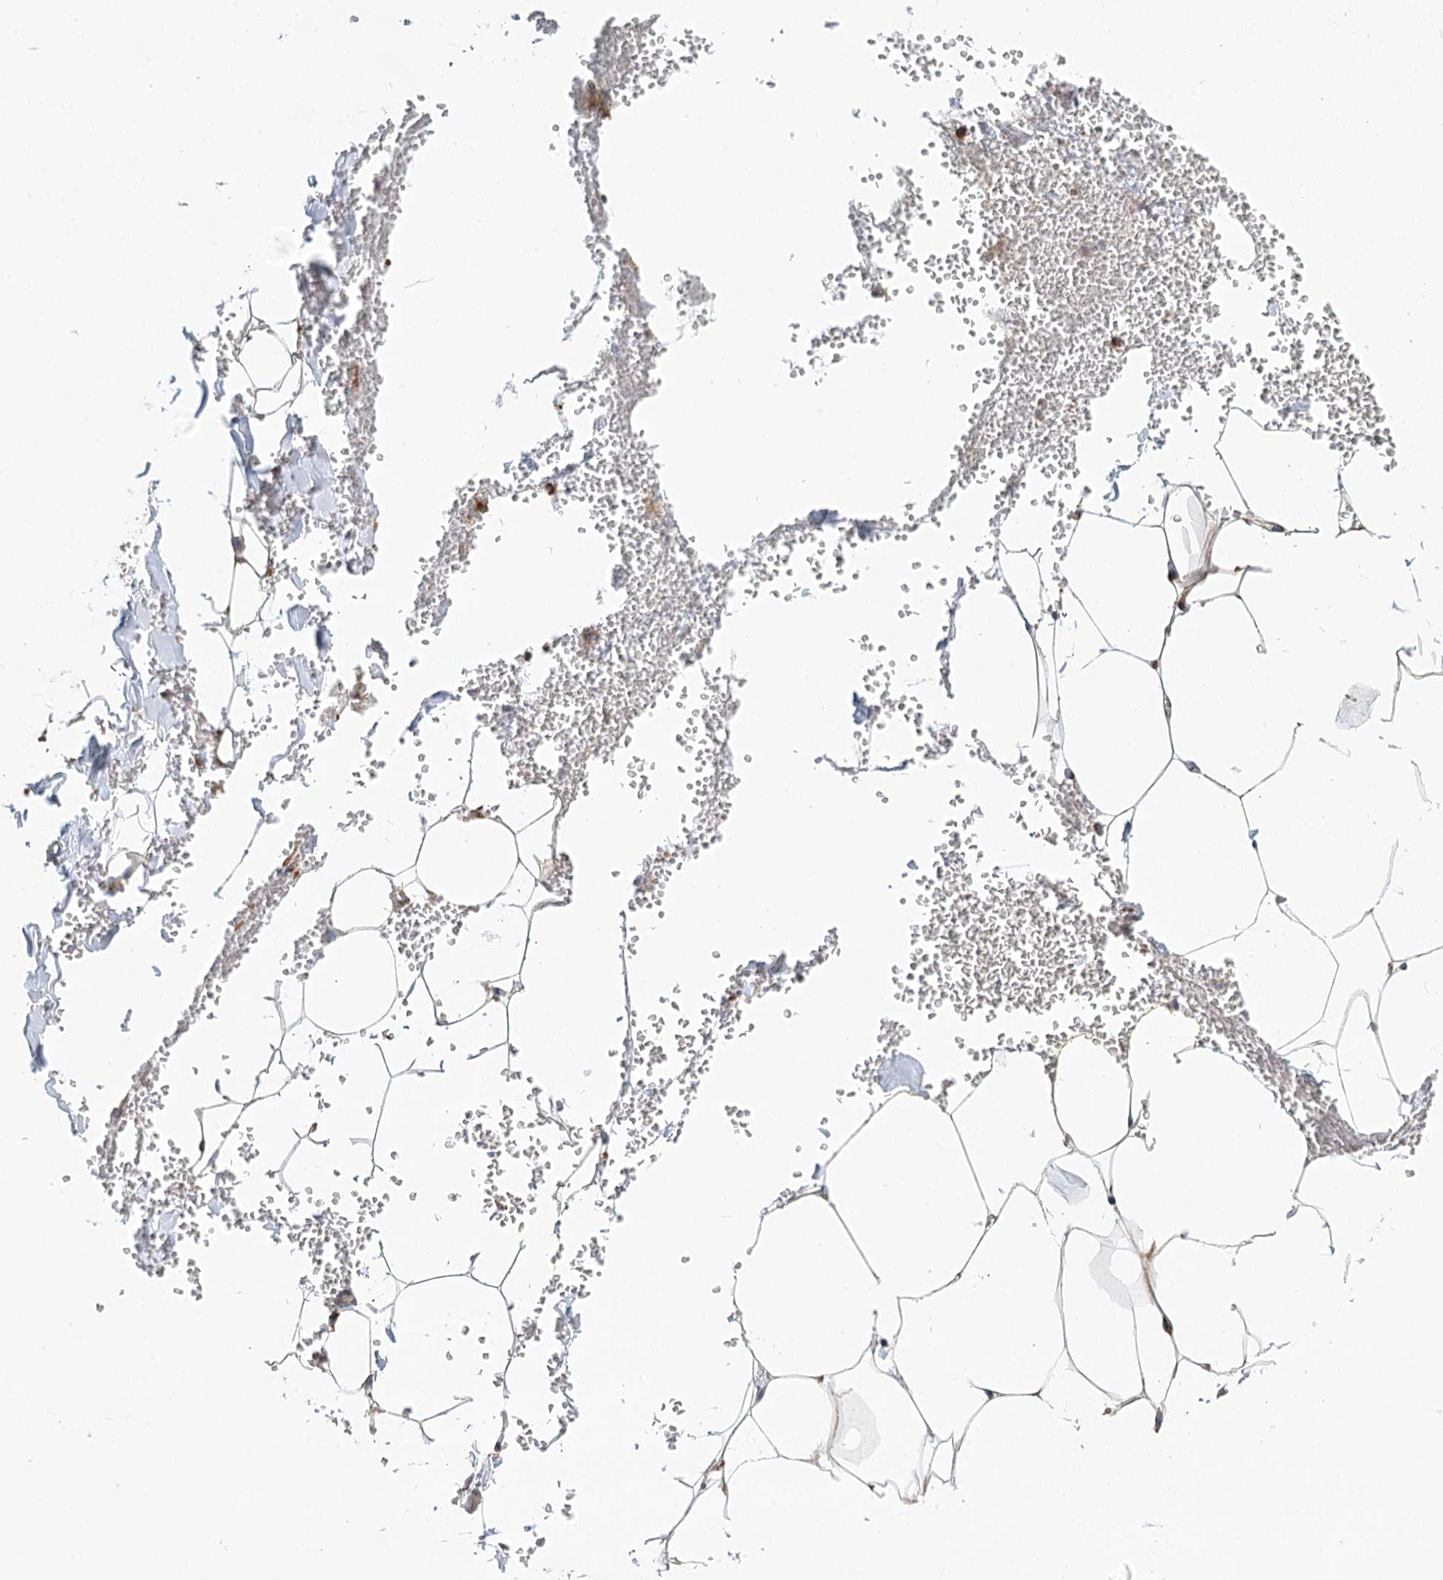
{"staining": {"intensity": "negative", "quantity": "25%-75%", "location": "cytoplasmic/membranous"}, "tissue": "adipose tissue", "cell_type": "Adipocytes", "image_type": "normal", "snomed": [{"axis": "morphology", "description": "Normal tissue, NOS"}, {"axis": "topography", "description": "Gallbladder"}, {"axis": "topography", "description": "Peripheral nerve tissue"}], "caption": "High power microscopy histopathology image of an immunohistochemistry (IHC) micrograph of unremarkable adipose tissue, revealing no significant positivity in adipocytes.", "gene": "TAS1R1", "patient": {"sex": "male", "age": 38}}